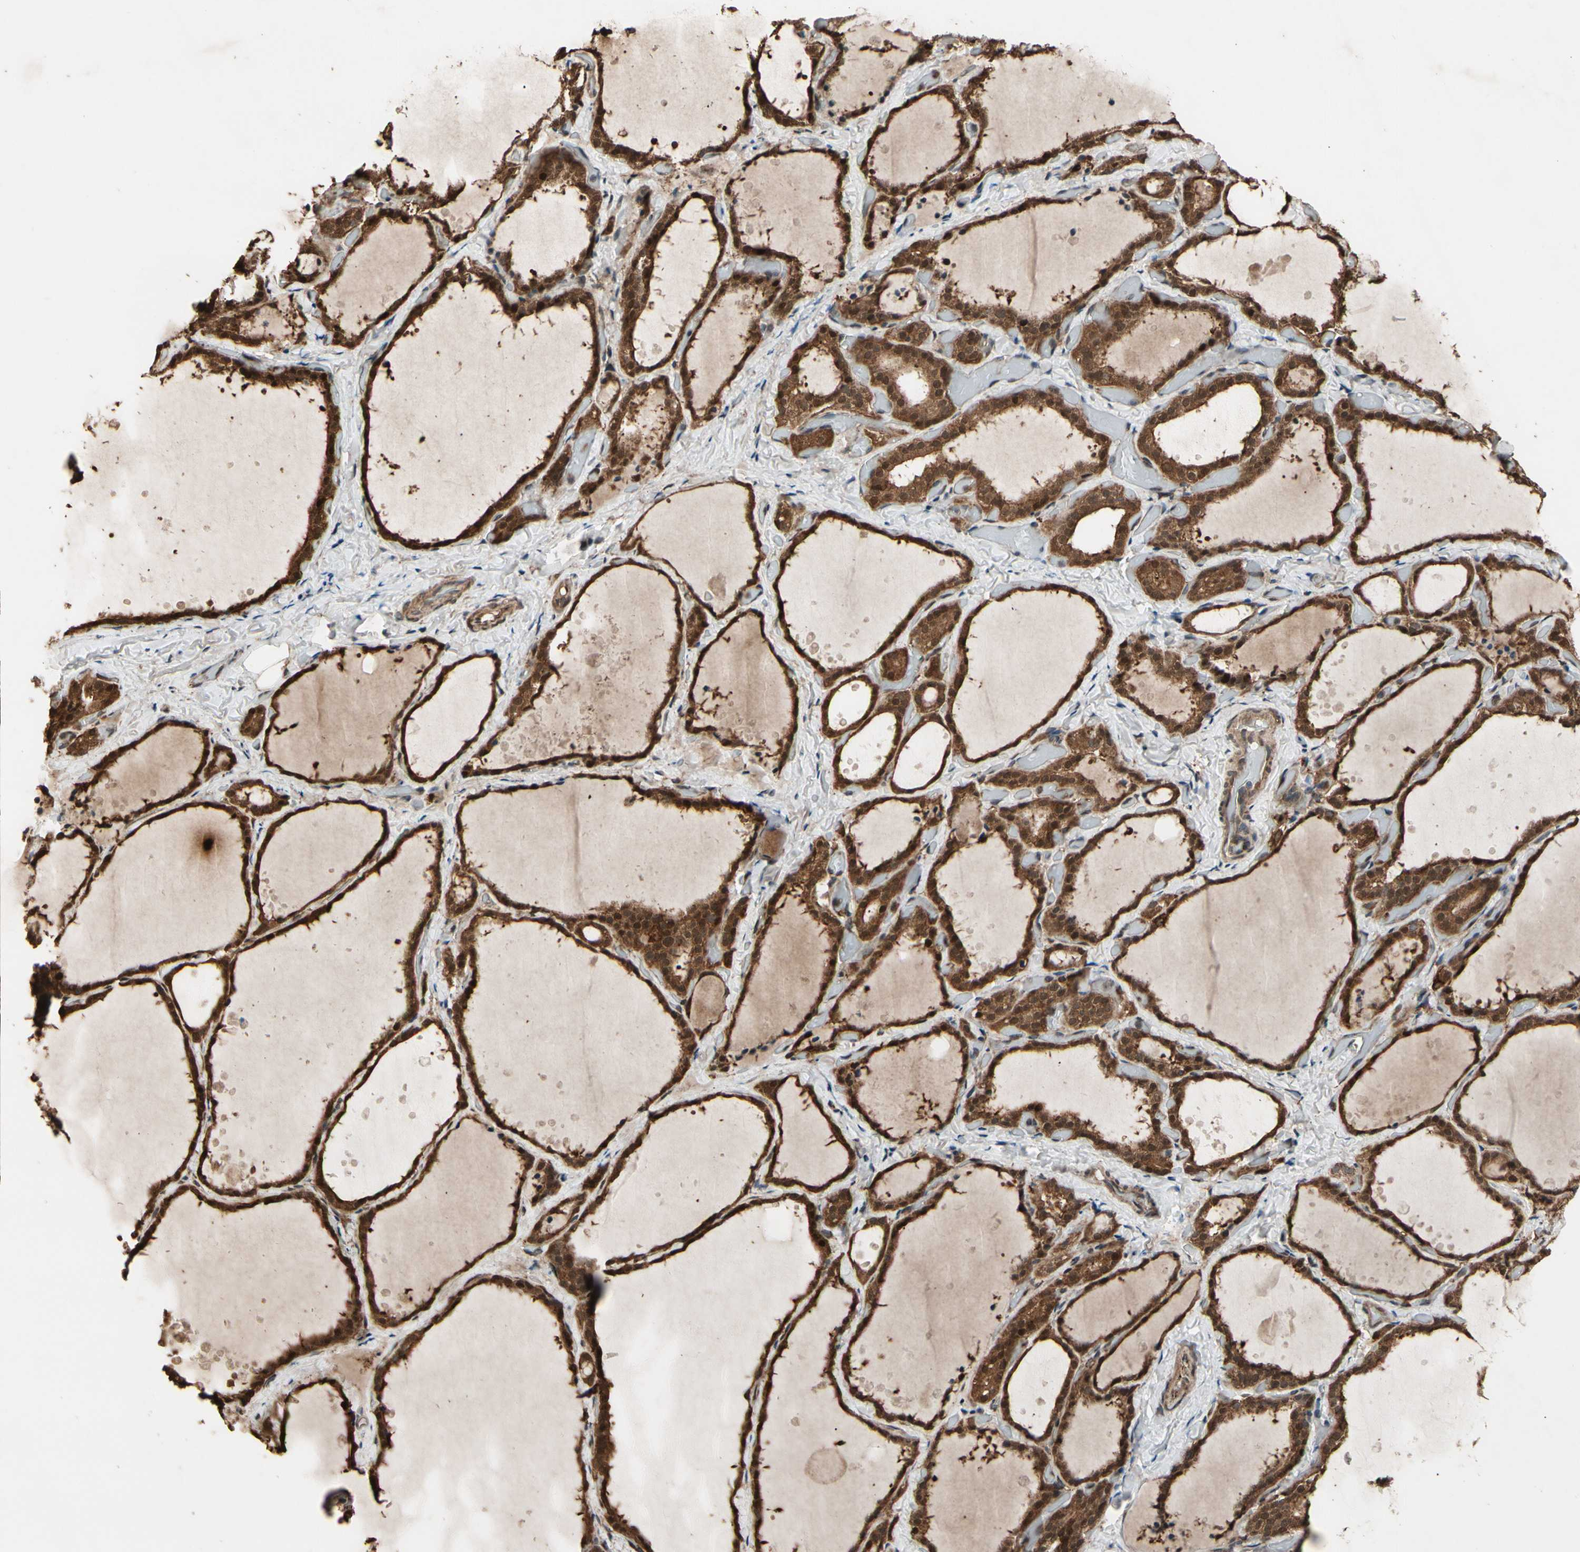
{"staining": {"intensity": "strong", "quantity": ">75%", "location": "cytoplasmic/membranous,nuclear"}, "tissue": "thyroid gland", "cell_type": "Glandular cells", "image_type": "normal", "snomed": [{"axis": "morphology", "description": "Normal tissue, NOS"}, {"axis": "topography", "description": "Thyroid gland"}], "caption": "A high amount of strong cytoplasmic/membranous,nuclear staining is identified in about >75% of glandular cells in benign thyroid gland.", "gene": "CSF1R", "patient": {"sex": "female", "age": 44}}